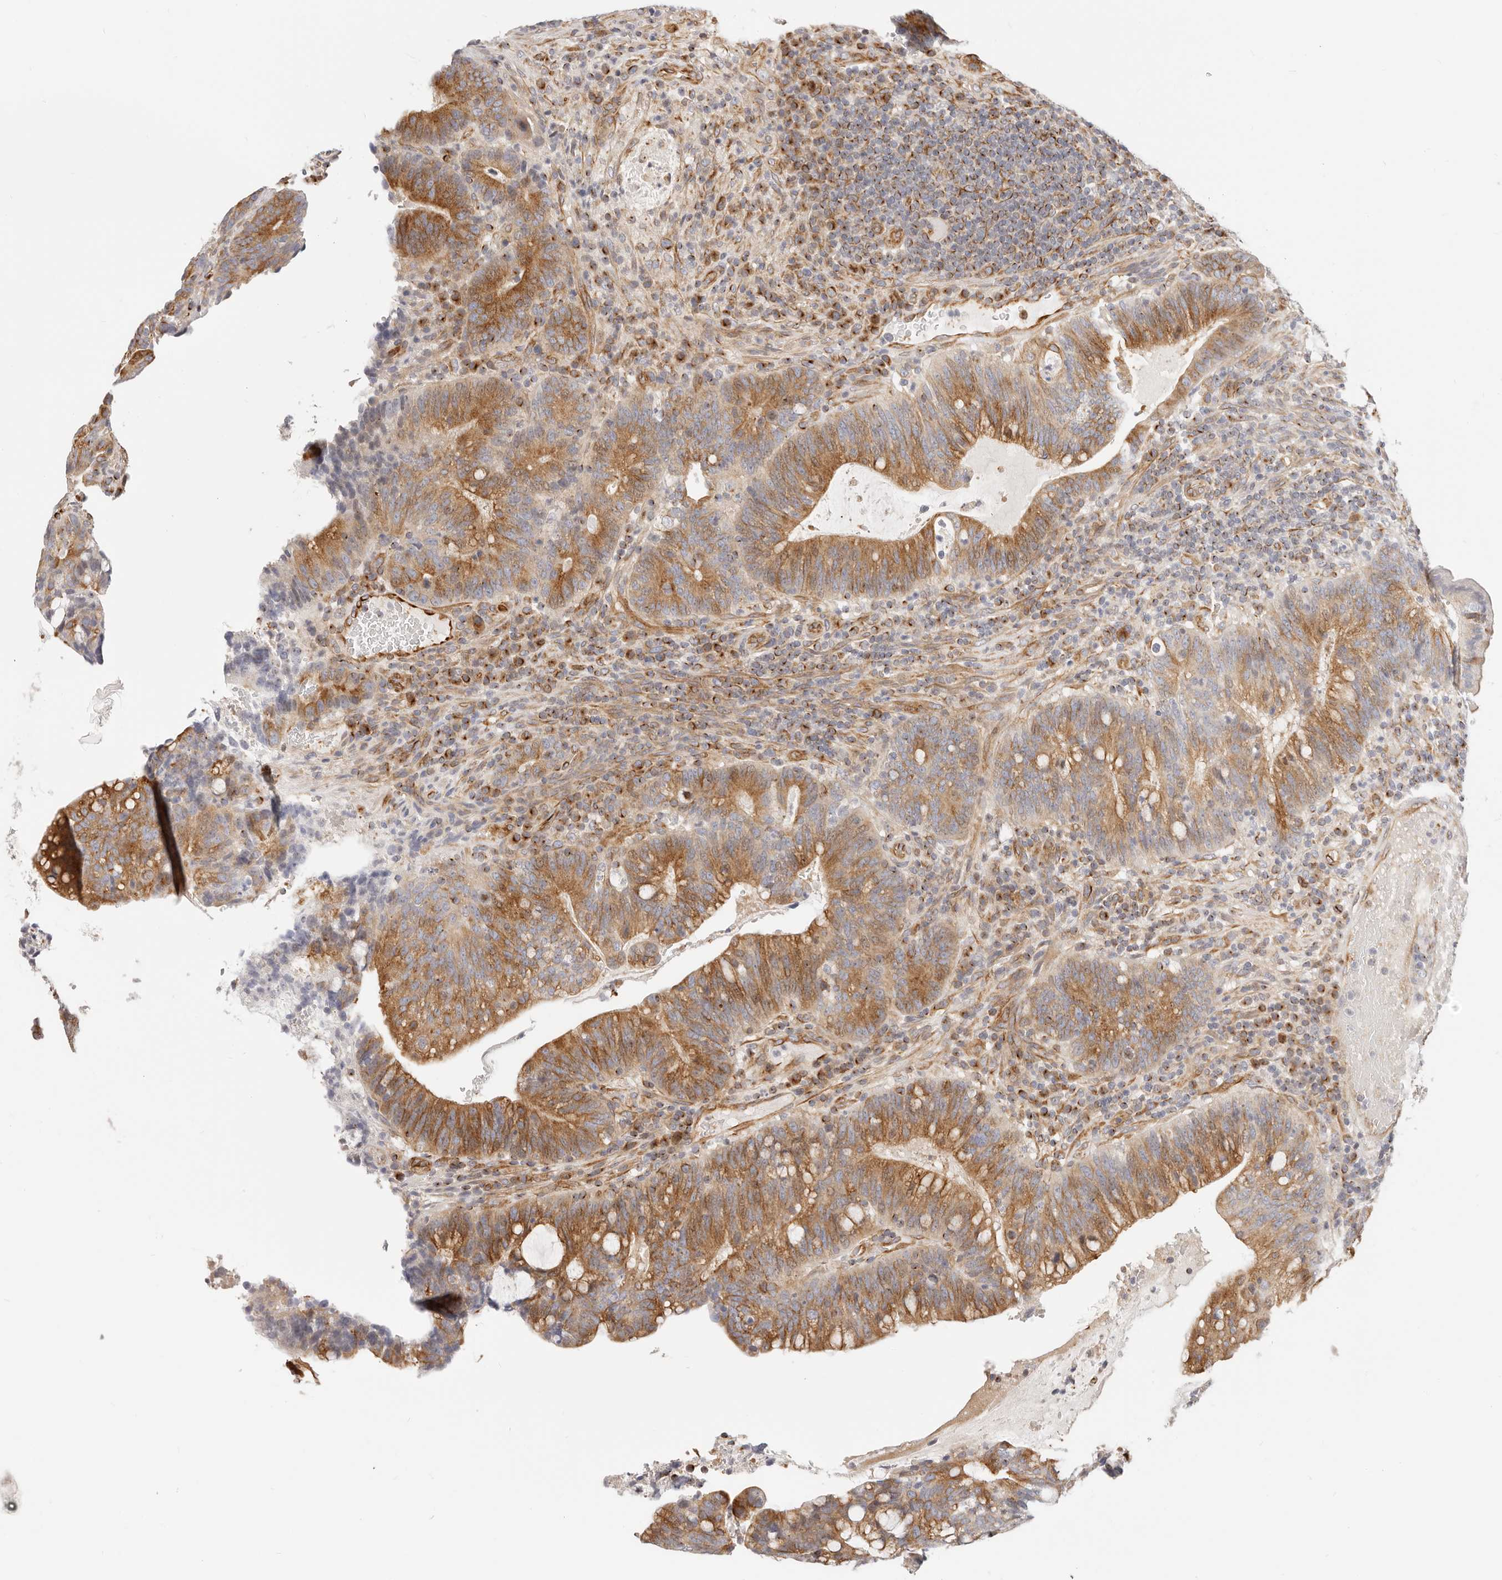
{"staining": {"intensity": "moderate", "quantity": ">75%", "location": "cytoplasmic/membranous"}, "tissue": "colorectal cancer", "cell_type": "Tumor cells", "image_type": "cancer", "snomed": [{"axis": "morphology", "description": "Adenocarcinoma, NOS"}, {"axis": "topography", "description": "Colon"}], "caption": "Human colorectal adenocarcinoma stained with a brown dye displays moderate cytoplasmic/membranous positive positivity in approximately >75% of tumor cells.", "gene": "DTNBP1", "patient": {"sex": "female", "age": 66}}